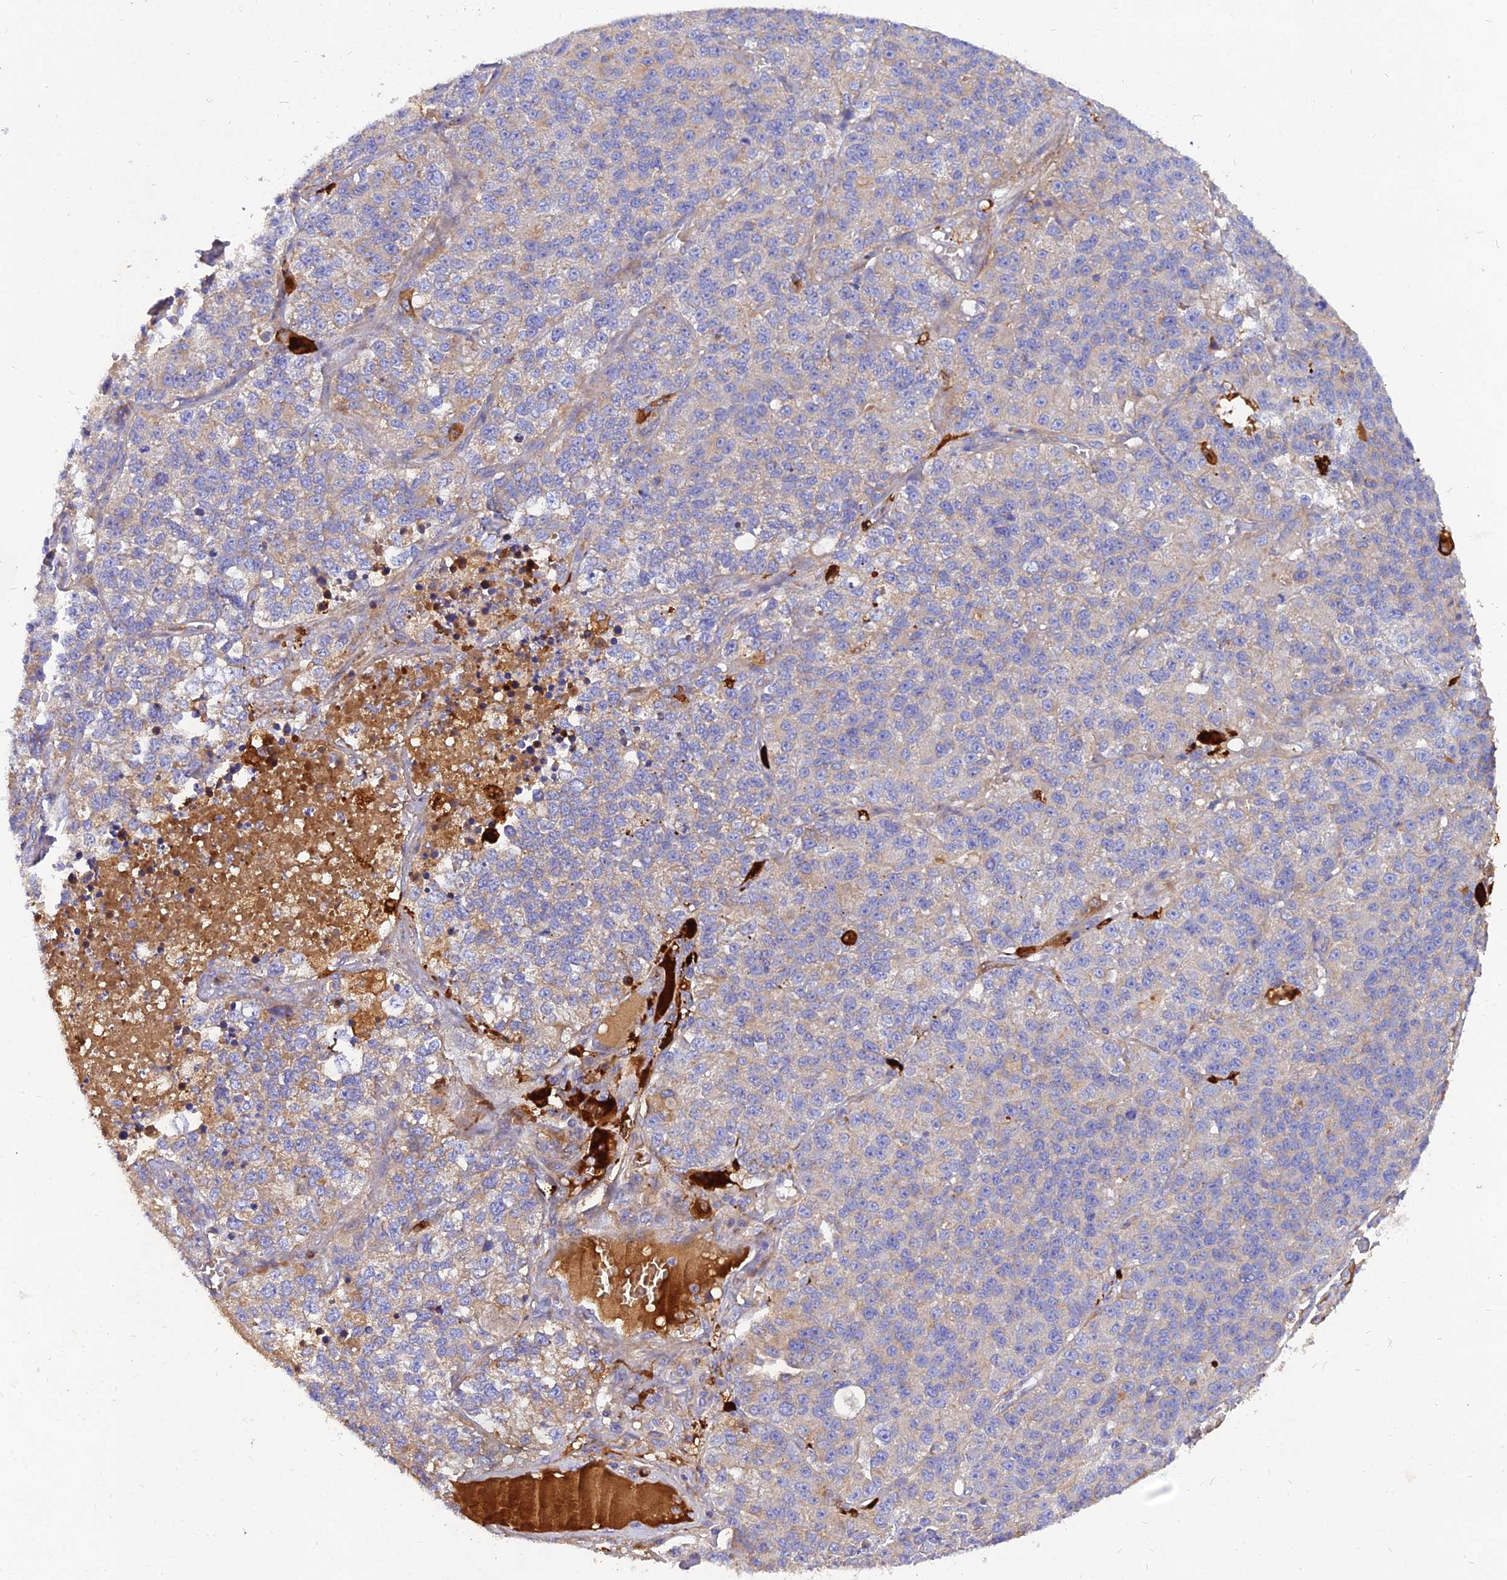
{"staining": {"intensity": "weak", "quantity": "<25%", "location": "cytoplasmic/membranous"}, "tissue": "lung cancer", "cell_type": "Tumor cells", "image_type": "cancer", "snomed": [{"axis": "morphology", "description": "Adenocarcinoma, NOS"}, {"axis": "topography", "description": "Lung"}], "caption": "High magnification brightfield microscopy of lung cancer (adenocarcinoma) stained with DAB (brown) and counterstained with hematoxylin (blue): tumor cells show no significant positivity. (DAB immunohistochemistry, high magnification).", "gene": "MROH1", "patient": {"sex": "male", "age": 49}}